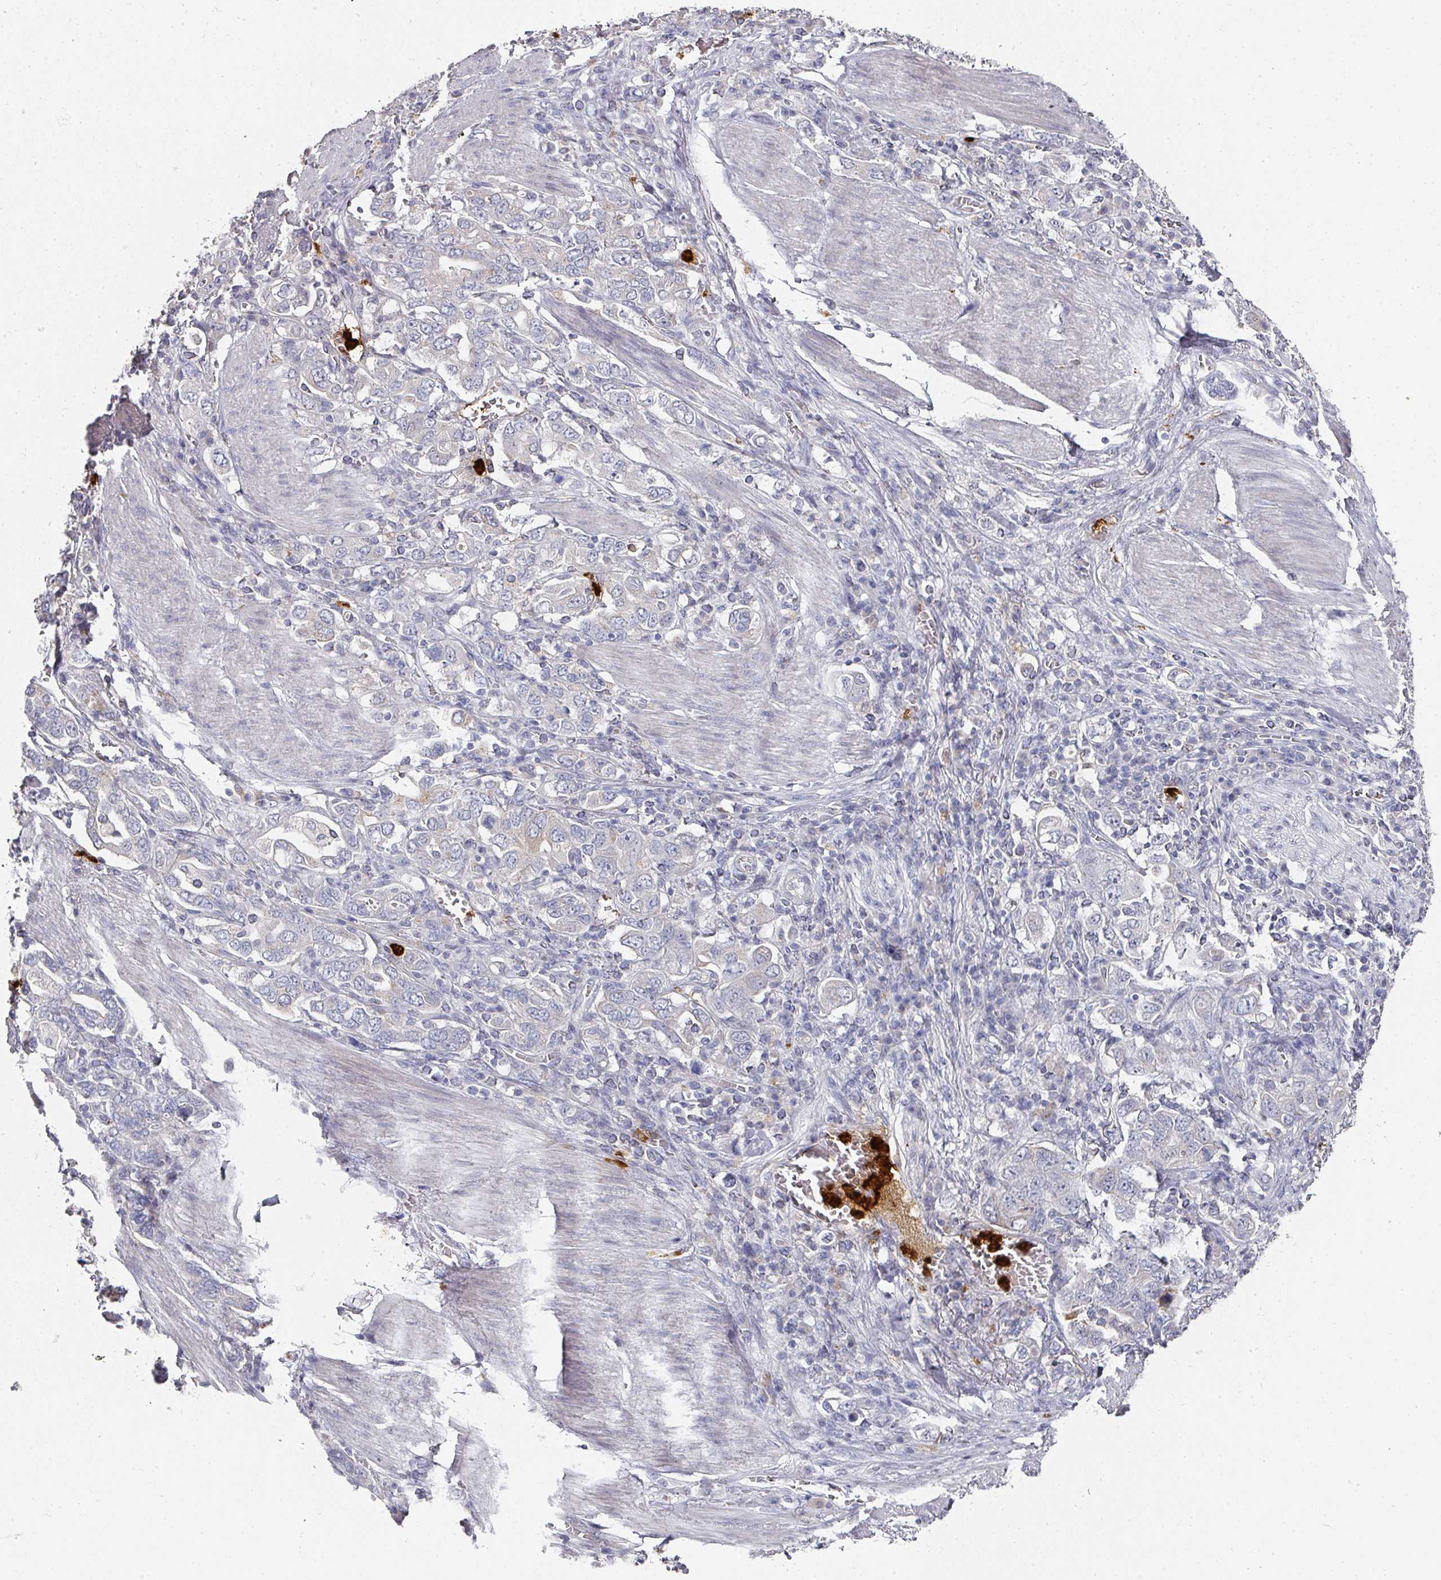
{"staining": {"intensity": "weak", "quantity": "<25%", "location": "cytoplasmic/membranous"}, "tissue": "stomach cancer", "cell_type": "Tumor cells", "image_type": "cancer", "snomed": [{"axis": "morphology", "description": "Adenocarcinoma, NOS"}, {"axis": "topography", "description": "Stomach, upper"}, {"axis": "topography", "description": "Stomach"}], "caption": "Human adenocarcinoma (stomach) stained for a protein using IHC exhibits no positivity in tumor cells.", "gene": "CAMP", "patient": {"sex": "male", "age": 62}}